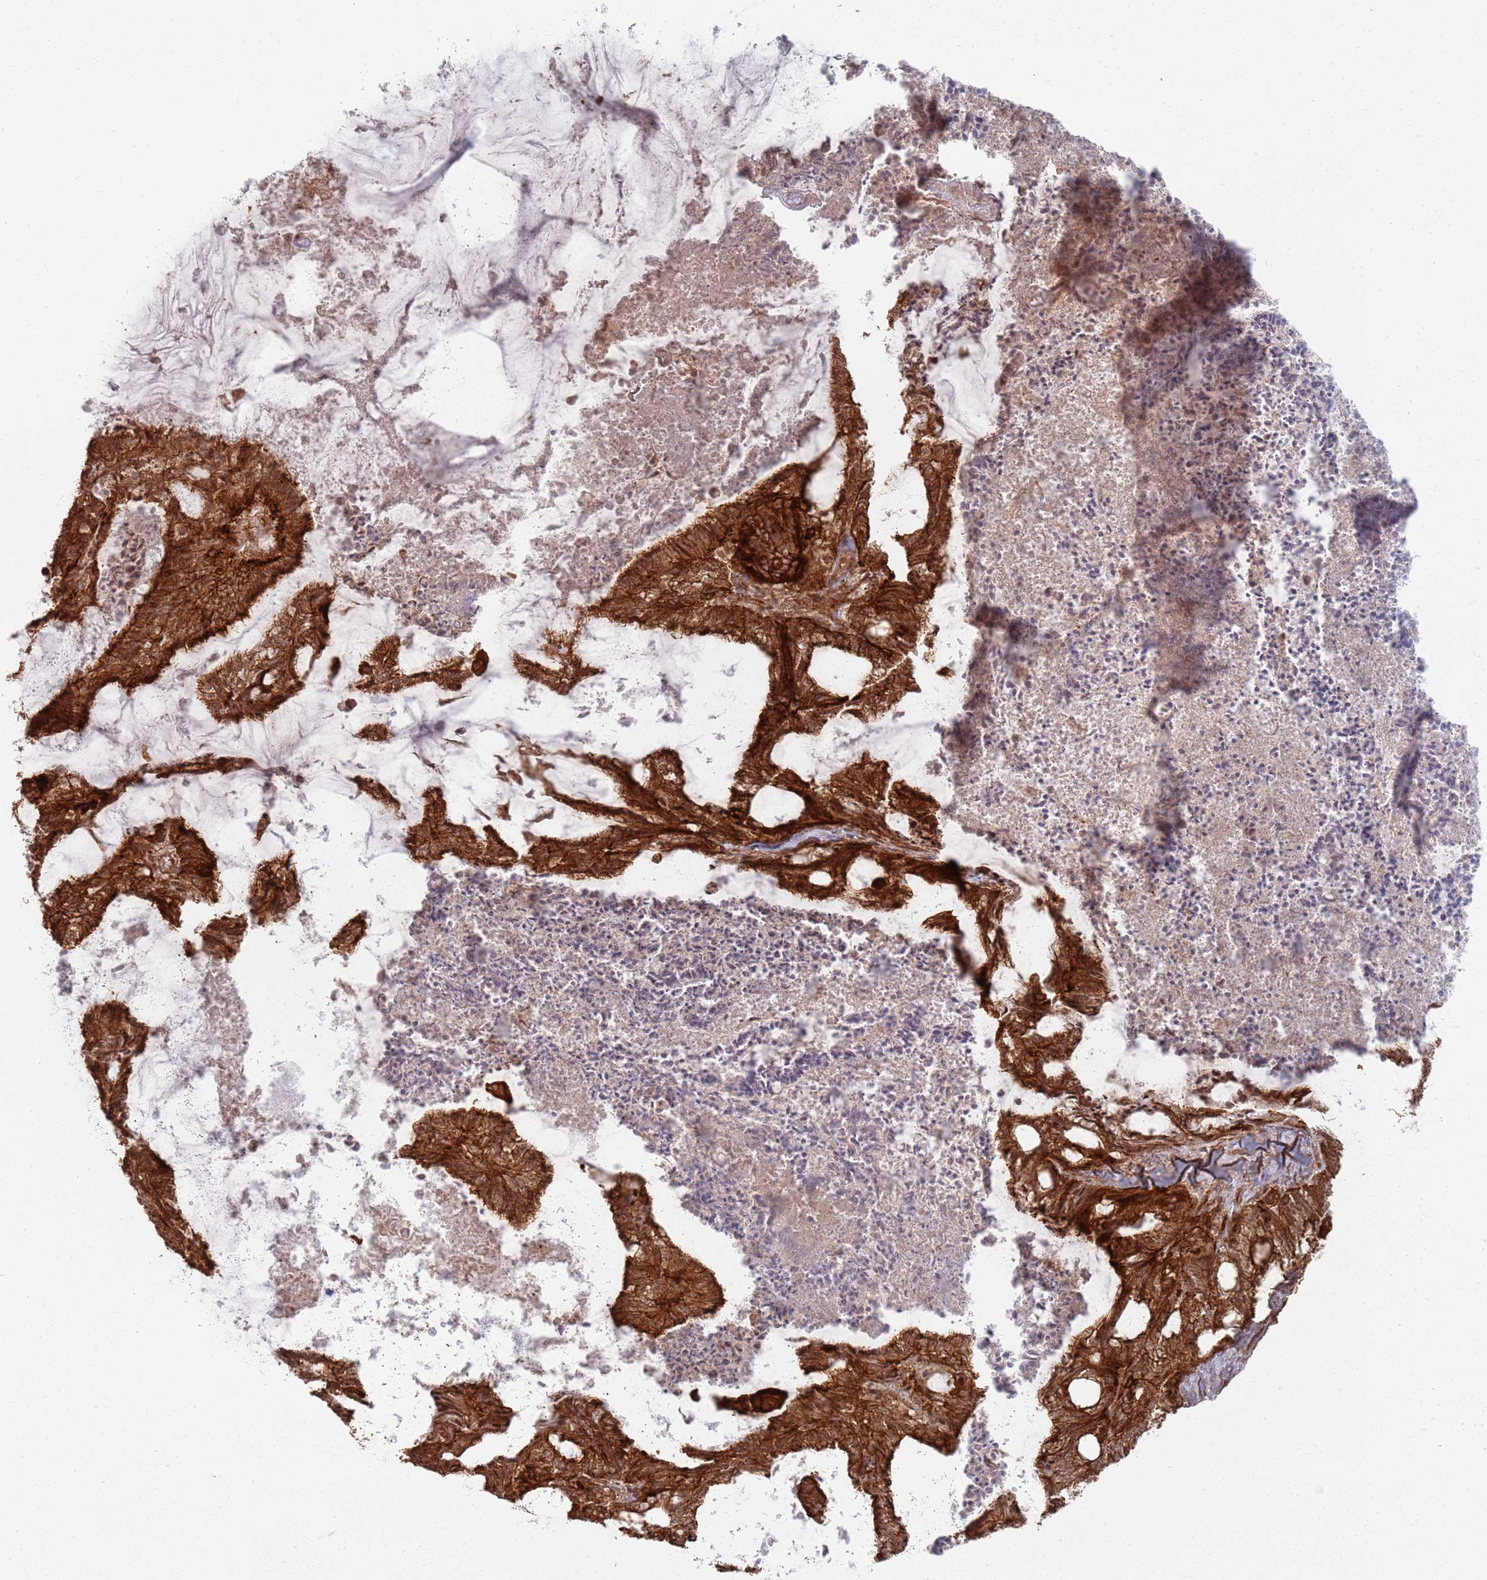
{"staining": {"intensity": "strong", "quantity": ">75%", "location": "cytoplasmic/membranous"}, "tissue": "endometrial cancer", "cell_type": "Tumor cells", "image_type": "cancer", "snomed": [{"axis": "morphology", "description": "Adenocarcinoma, NOS"}, {"axis": "topography", "description": "Endometrium"}], "caption": "Tumor cells reveal high levels of strong cytoplasmic/membranous positivity in about >75% of cells in endometrial cancer.", "gene": "PIH1D1", "patient": {"sex": "female", "age": 86}}